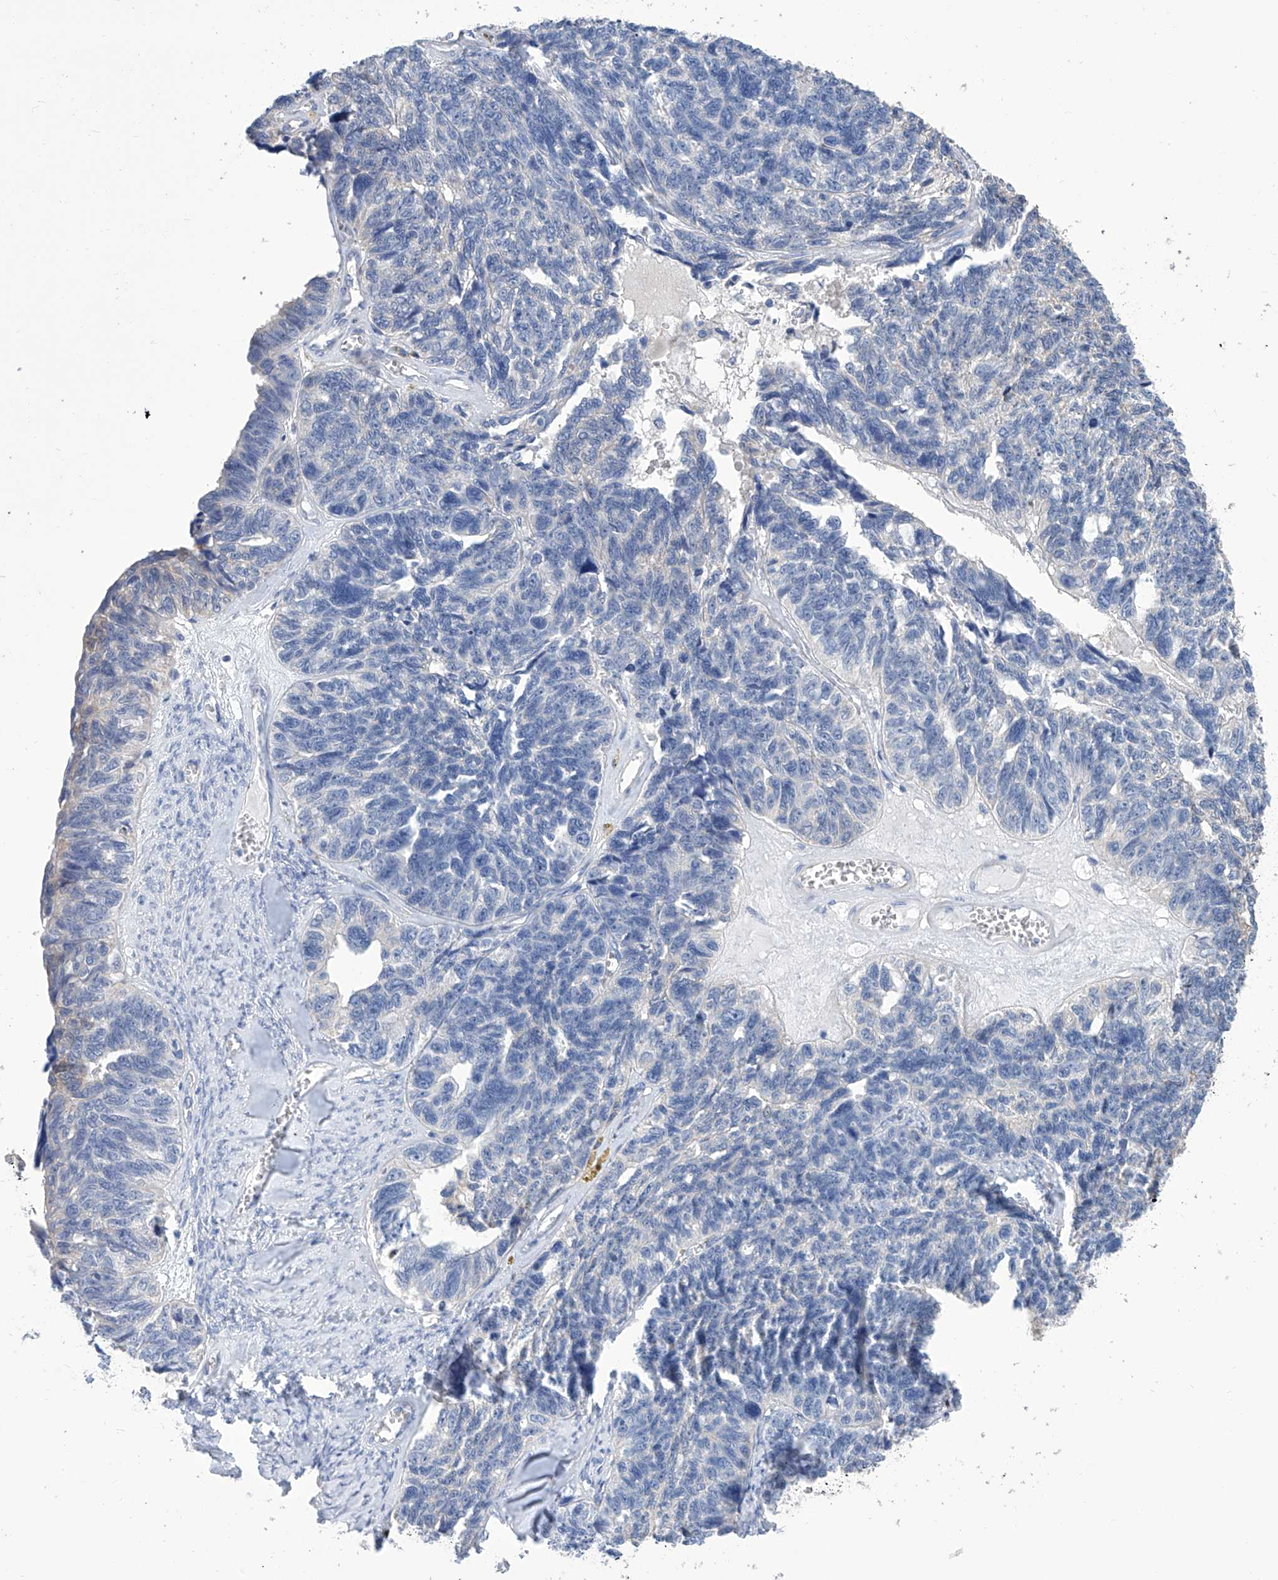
{"staining": {"intensity": "negative", "quantity": "none", "location": "none"}, "tissue": "ovarian cancer", "cell_type": "Tumor cells", "image_type": "cancer", "snomed": [{"axis": "morphology", "description": "Cystadenocarcinoma, serous, NOS"}, {"axis": "topography", "description": "Ovary"}], "caption": "There is no significant positivity in tumor cells of ovarian cancer.", "gene": "SMS", "patient": {"sex": "female", "age": 79}}